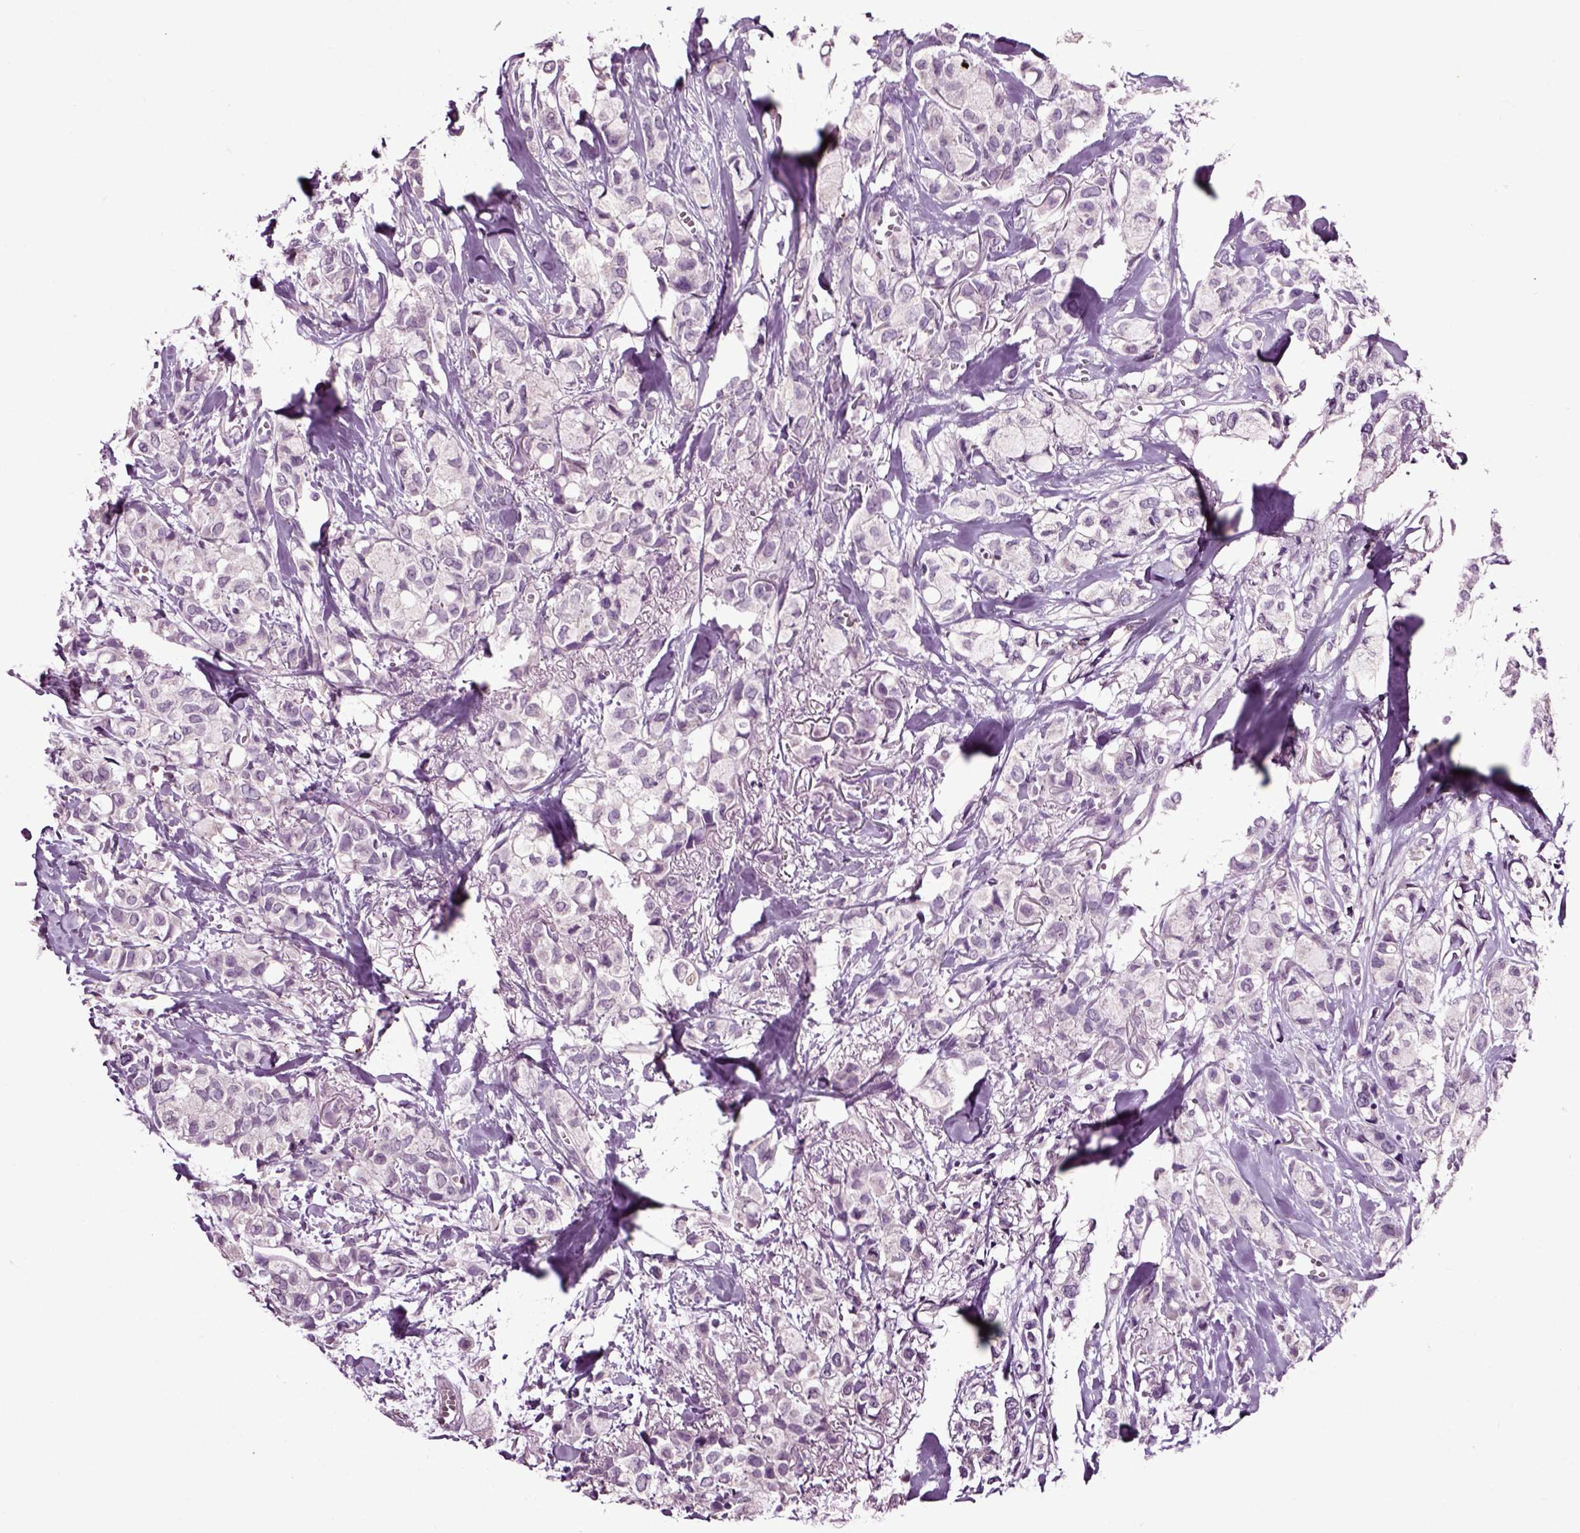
{"staining": {"intensity": "negative", "quantity": "none", "location": "none"}, "tissue": "breast cancer", "cell_type": "Tumor cells", "image_type": "cancer", "snomed": [{"axis": "morphology", "description": "Duct carcinoma"}, {"axis": "topography", "description": "Breast"}], "caption": "Immunohistochemistry (IHC) micrograph of neoplastic tissue: breast intraductal carcinoma stained with DAB (3,3'-diaminobenzidine) shows no significant protein expression in tumor cells.", "gene": "CRHR1", "patient": {"sex": "female", "age": 85}}